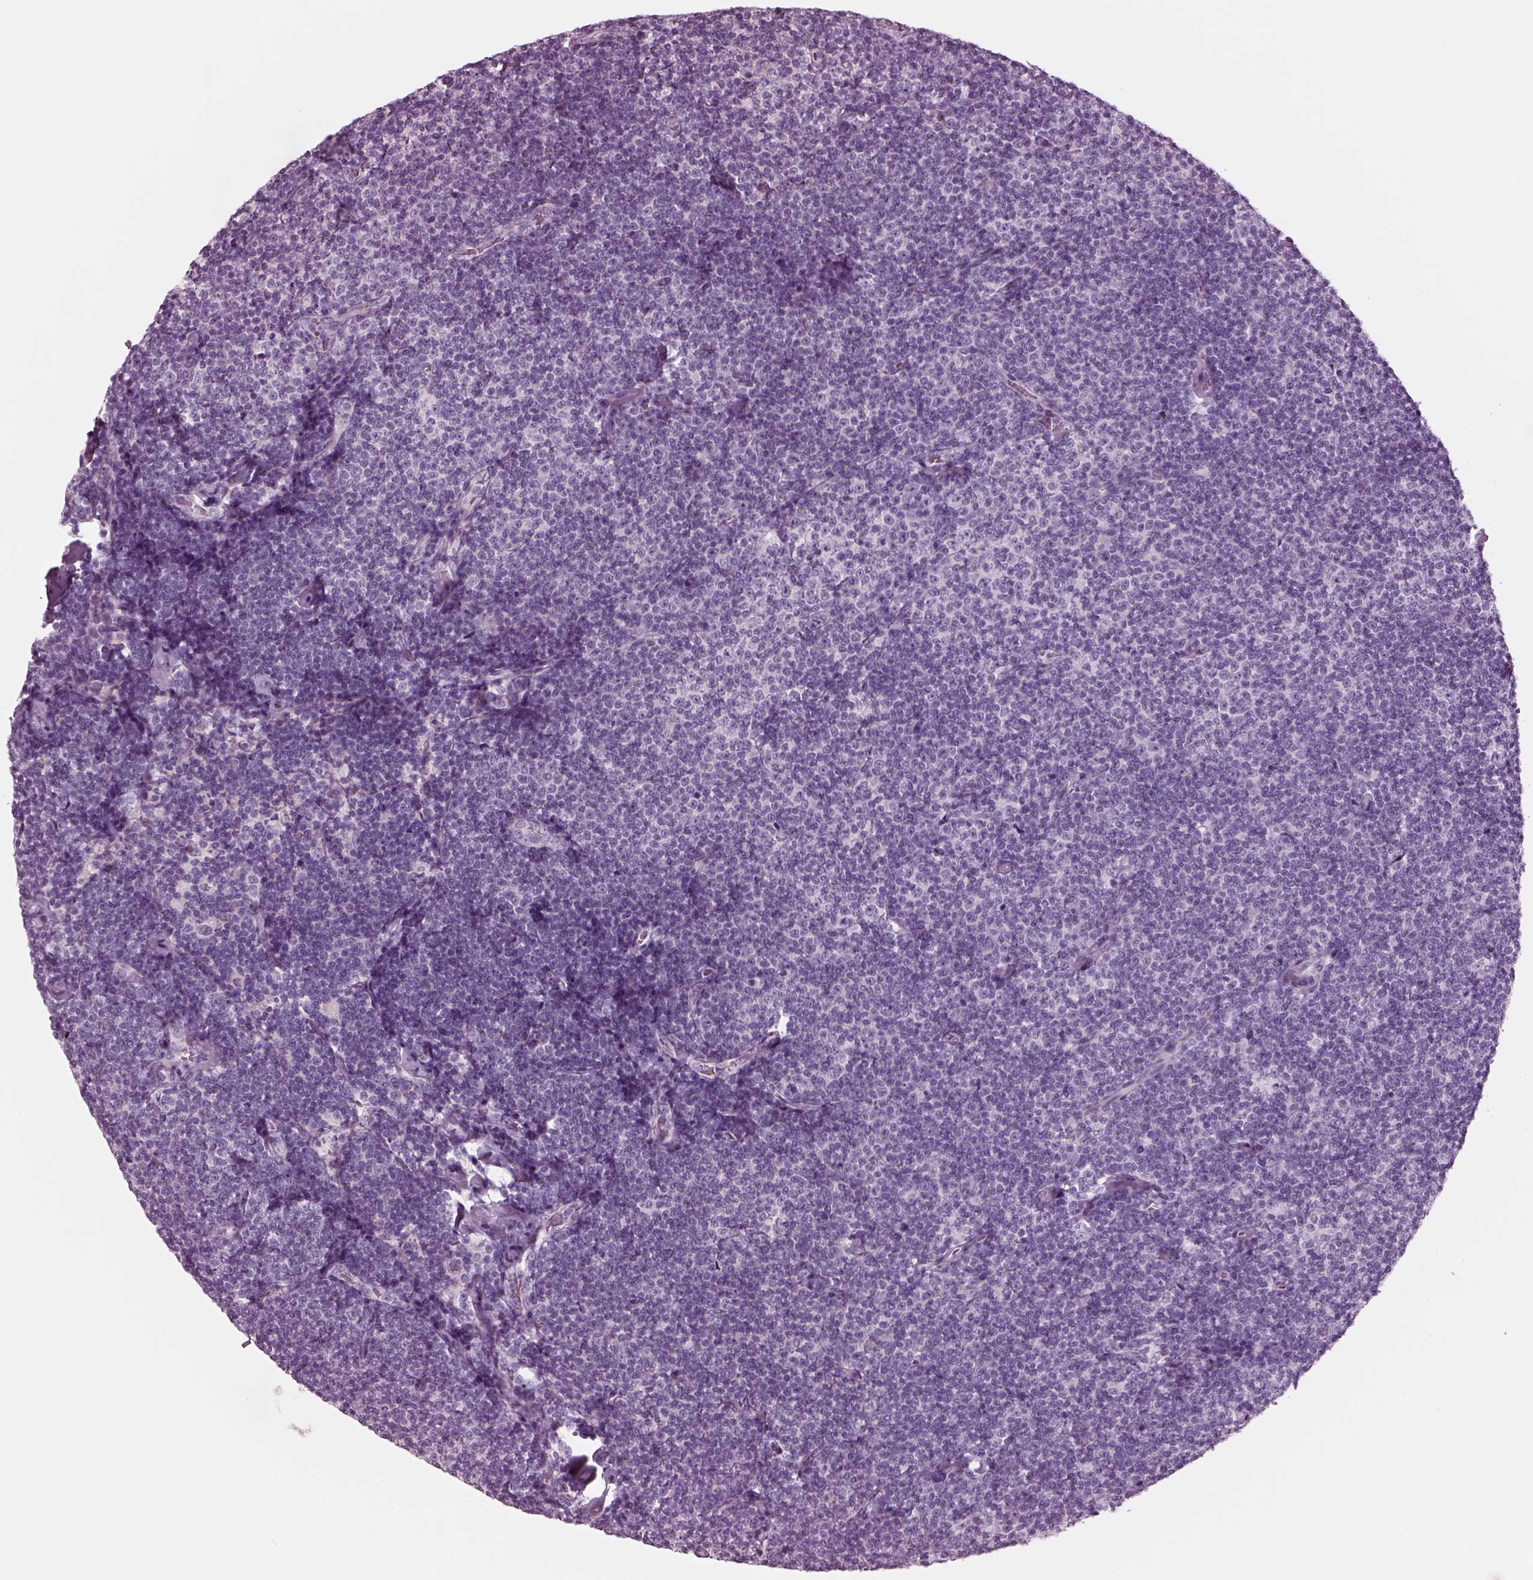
{"staining": {"intensity": "negative", "quantity": "none", "location": "none"}, "tissue": "lymphoma", "cell_type": "Tumor cells", "image_type": "cancer", "snomed": [{"axis": "morphology", "description": "Malignant lymphoma, non-Hodgkin's type, Low grade"}, {"axis": "topography", "description": "Lymph node"}], "caption": "IHC histopathology image of malignant lymphoma, non-Hodgkin's type (low-grade) stained for a protein (brown), which exhibits no positivity in tumor cells.", "gene": "NMRK2", "patient": {"sex": "male", "age": 81}}